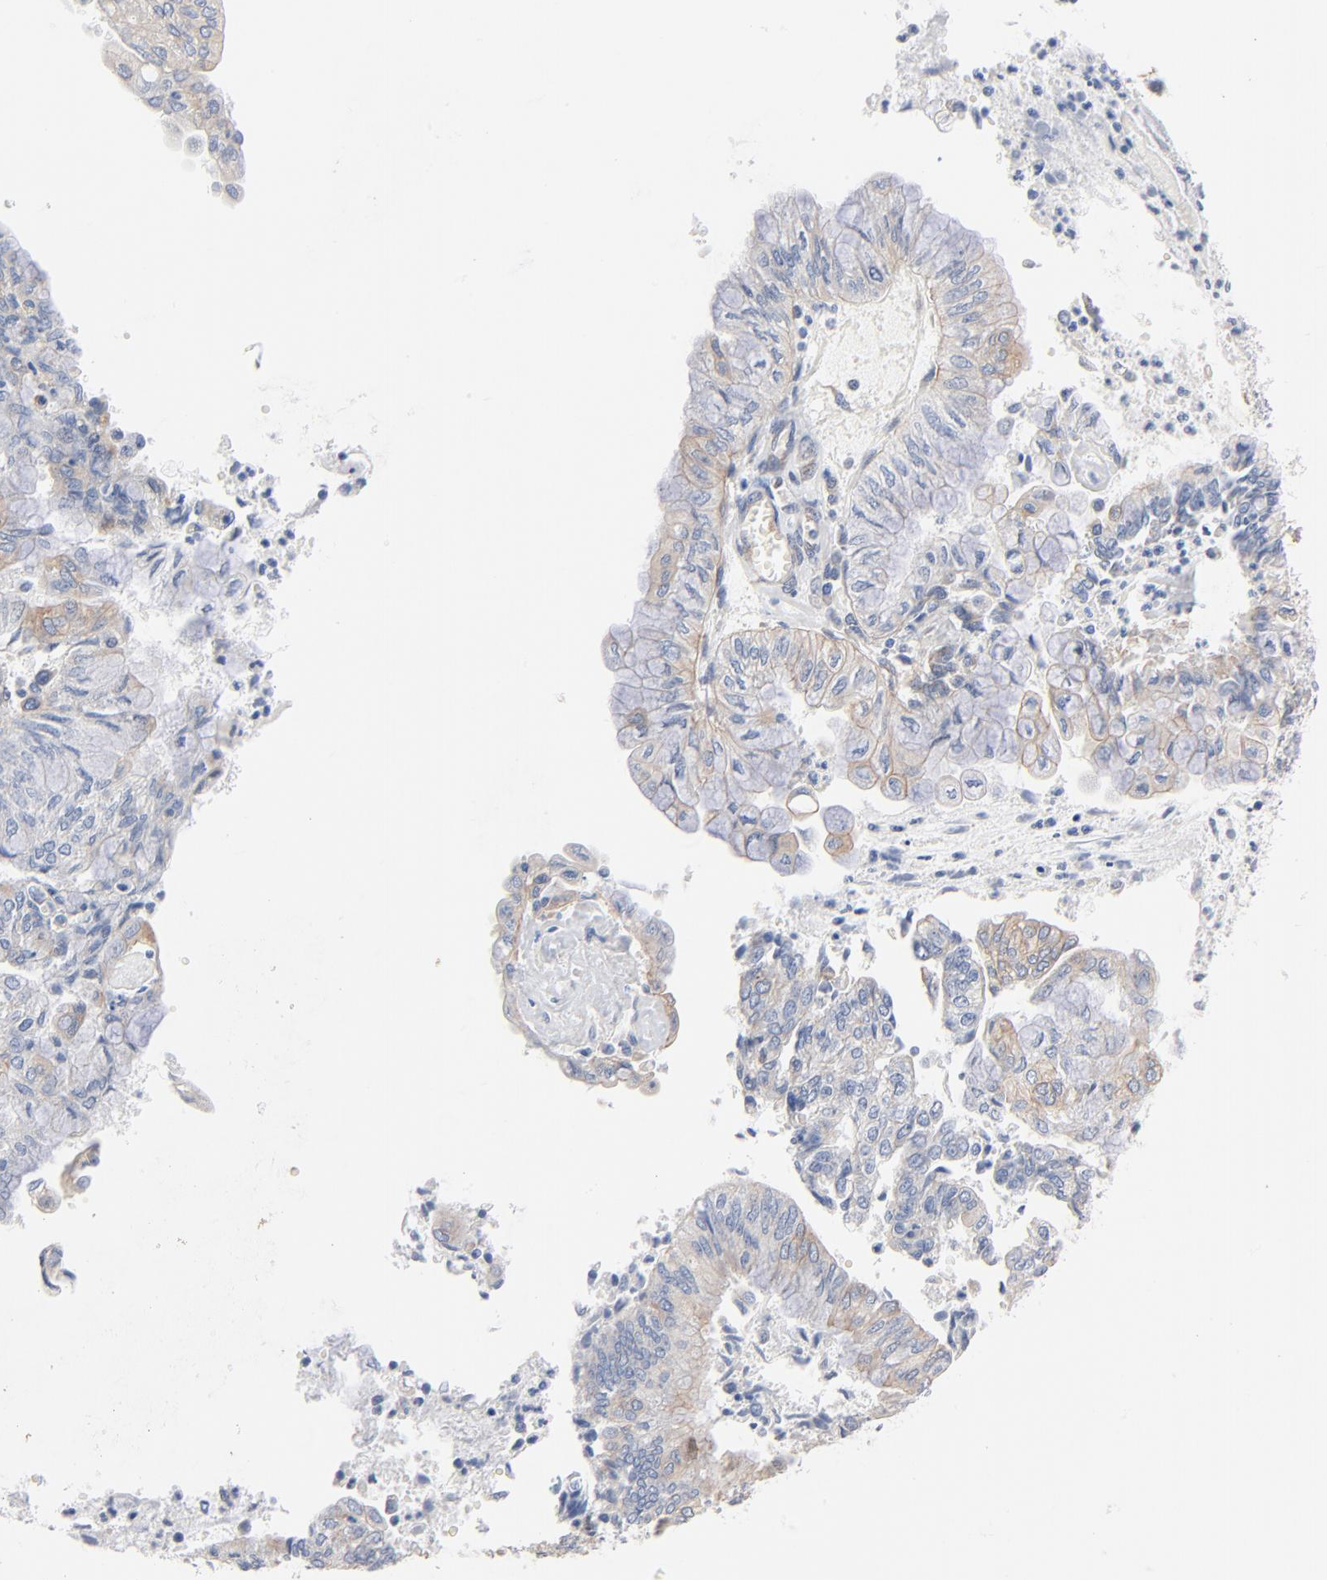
{"staining": {"intensity": "weak", "quantity": "<25%", "location": "cytoplasmic/membranous"}, "tissue": "endometrial cancer", "cell_type": "Tumor cells", "image_type": "cancer", "snomed": [{"axis": "morphology", "description": "Adenocarcinoma, NOS"}, {"axis": "topography", "description": "Endometrium"}], "caption": "The immunohistochemistry image has no significant positivity in tumor cells of endometrial cancer (adenocarcinoma) tissue. Brightfield microscopy of immunohistochemistry (IHC) stained with DAB (brown) and hematoxylin (blue), captured at high magnification.", "gene": "ABCD4", "patient": {"sex": "female", "age": 59}}